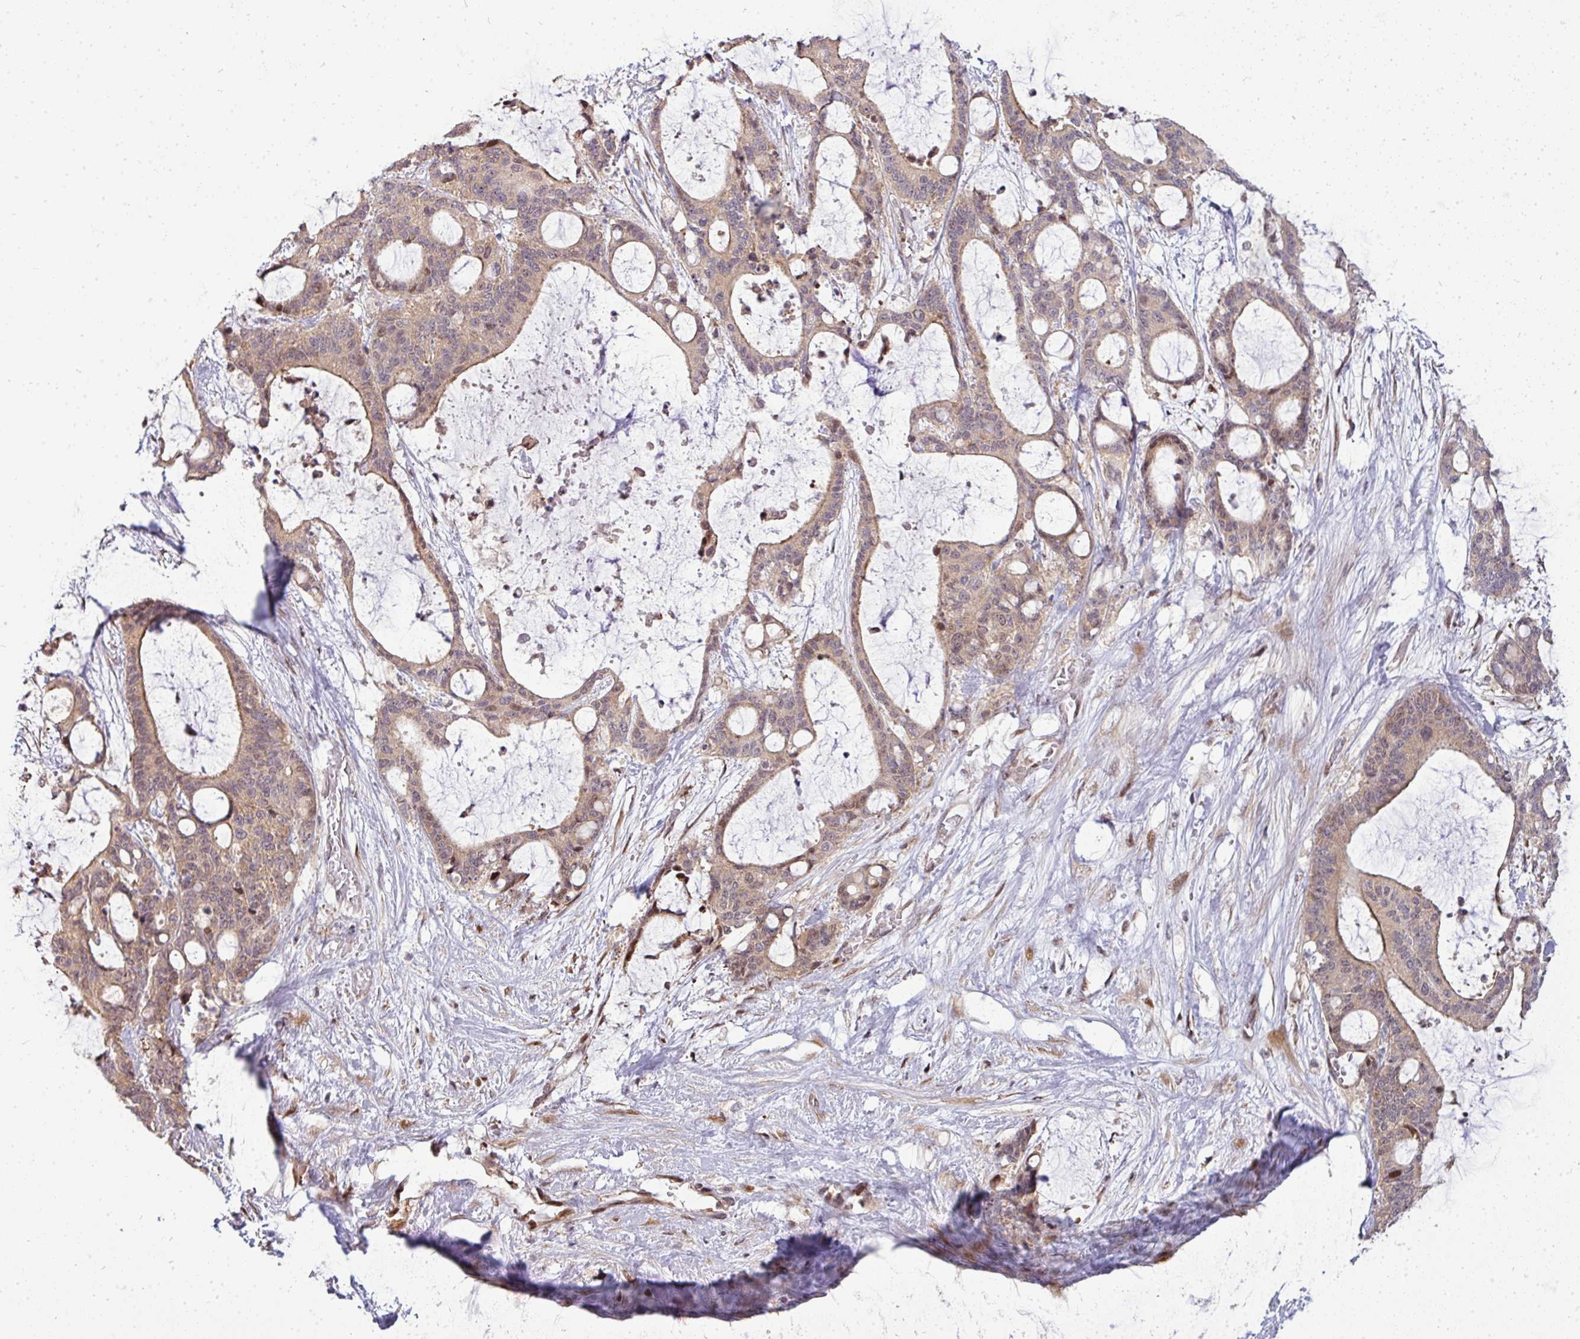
{"staining": {"intensity": "weak", "quantity": "25%-75%", "location": "cytoplasmic/membranous,nuclear"}, "tissue": "liver cancer", "cell_type": "Tumor cells", "image_type": "cancer", "snomed": [{"axis": "morphology", "description": "Normal tissue, NOS"}, {"axis": "morphology", "description": "Cholangiocarcinoma"}, {"axis": "topography", "description": "Liver"}, {"axis": "topography", "description": "Peripheral nerve tissue"}], "caption": "Immunohistochemical staining of human cholangiocarcinoma (liver) shows low levels of weak cytoplasmic/membranous and nuclear positivity in approximately 25%-75% of tumor cells. The protein of interest is shown in brown color, while the nuclei are stained blue.", "gene": "PATZ1", "patient": {"sex": "female", "age": 73}}